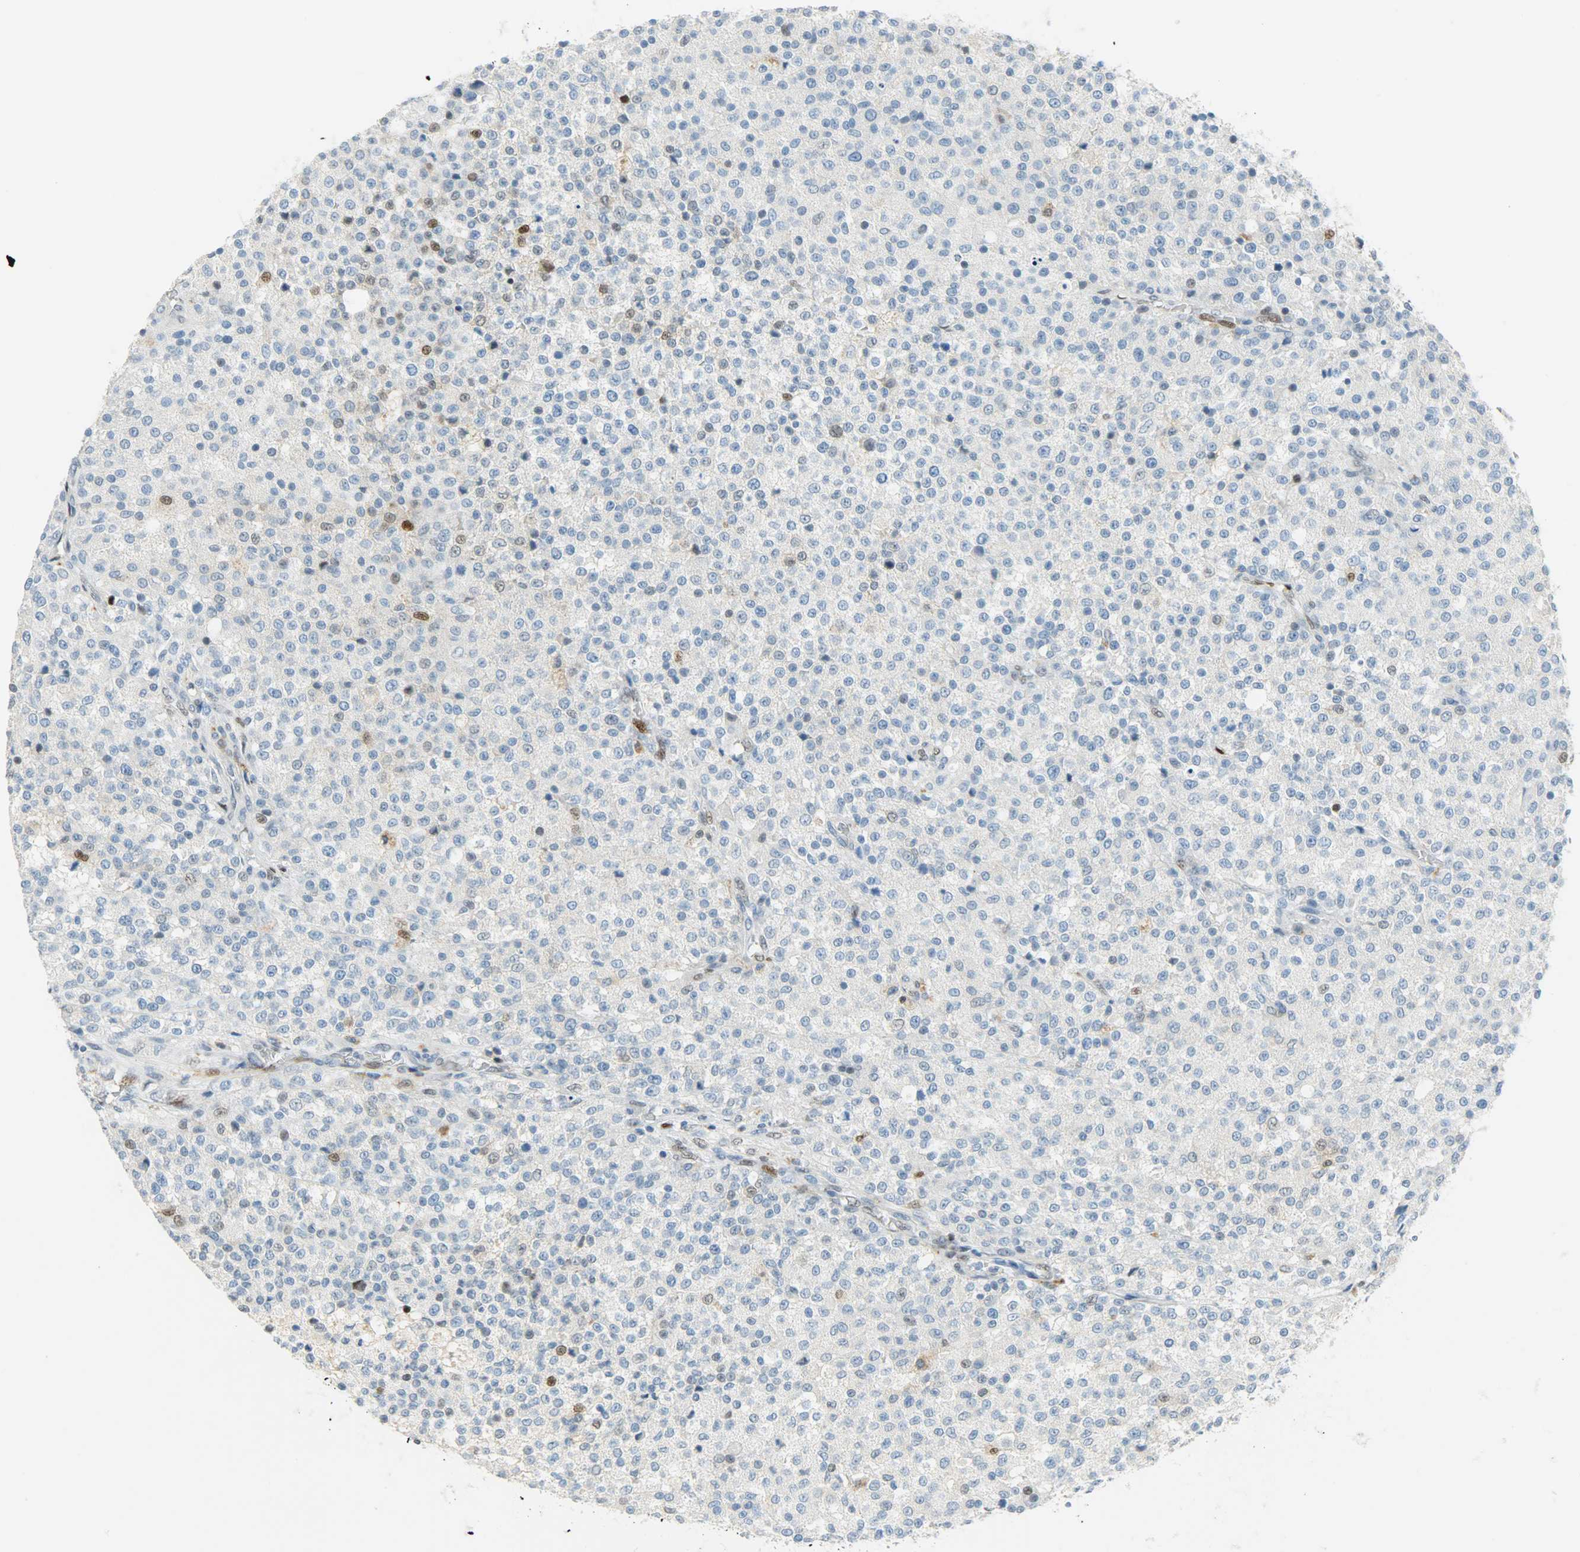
{"staining": {"intensity": "negative", "quantity": "none", "location": "none"}, "tissue": "testis cancer", "cell_type": "Tumor cells", "image_type": "cancer", "snomed": [{"axis": "morphology", "description": "Seminoma, NOS"}, {"axis": "topography", "description": "Testis"}], "caption": "A histopathology image of testis cancer (seminoma) stained for a protein demonstrates no brown staining in tumor cells. (DAB (3,3'-diaminobenzidine) IHC visualized using brightfield microscopy, high magnification).", "gene": "JUNB", "patient": {"sex": "male", "age": 59}}